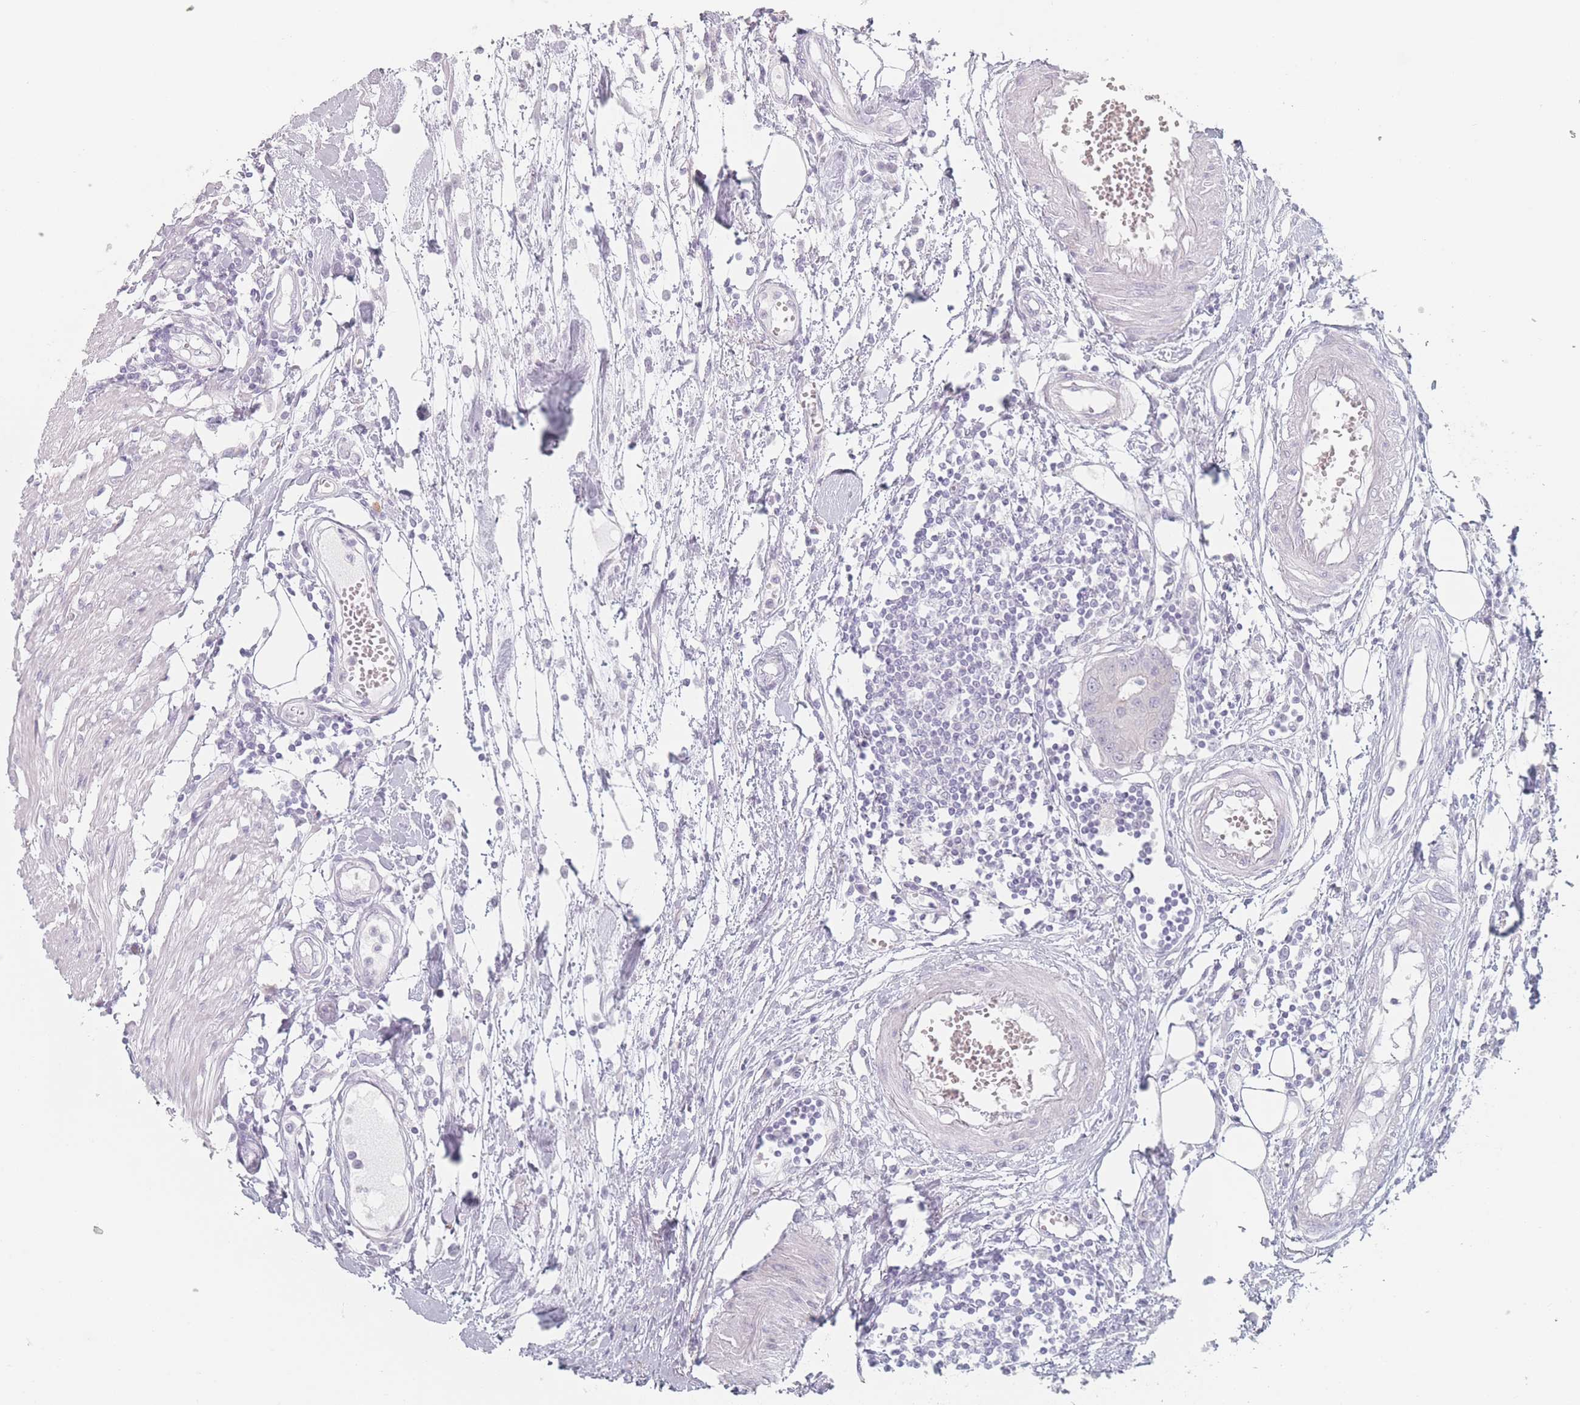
{"staining": {"intensity": "negative", "quantity": "none", "location": "none"}, "tissue": "colorectal cancer", "cell_type": "Tumor cells", "image_type": "cancer", "snomed": [{"axis": "morphology", "description": "Adenocarcinoma, NOS"}, {"axis": "topography", "description": "Colon"}], "caption": "Immunohistochemical staining of human colorectal adenocarcinoma exhibits no significant staining in tumor cells.", "gene": "RNF4", "patient": {"sex": "male", "age": 77}}